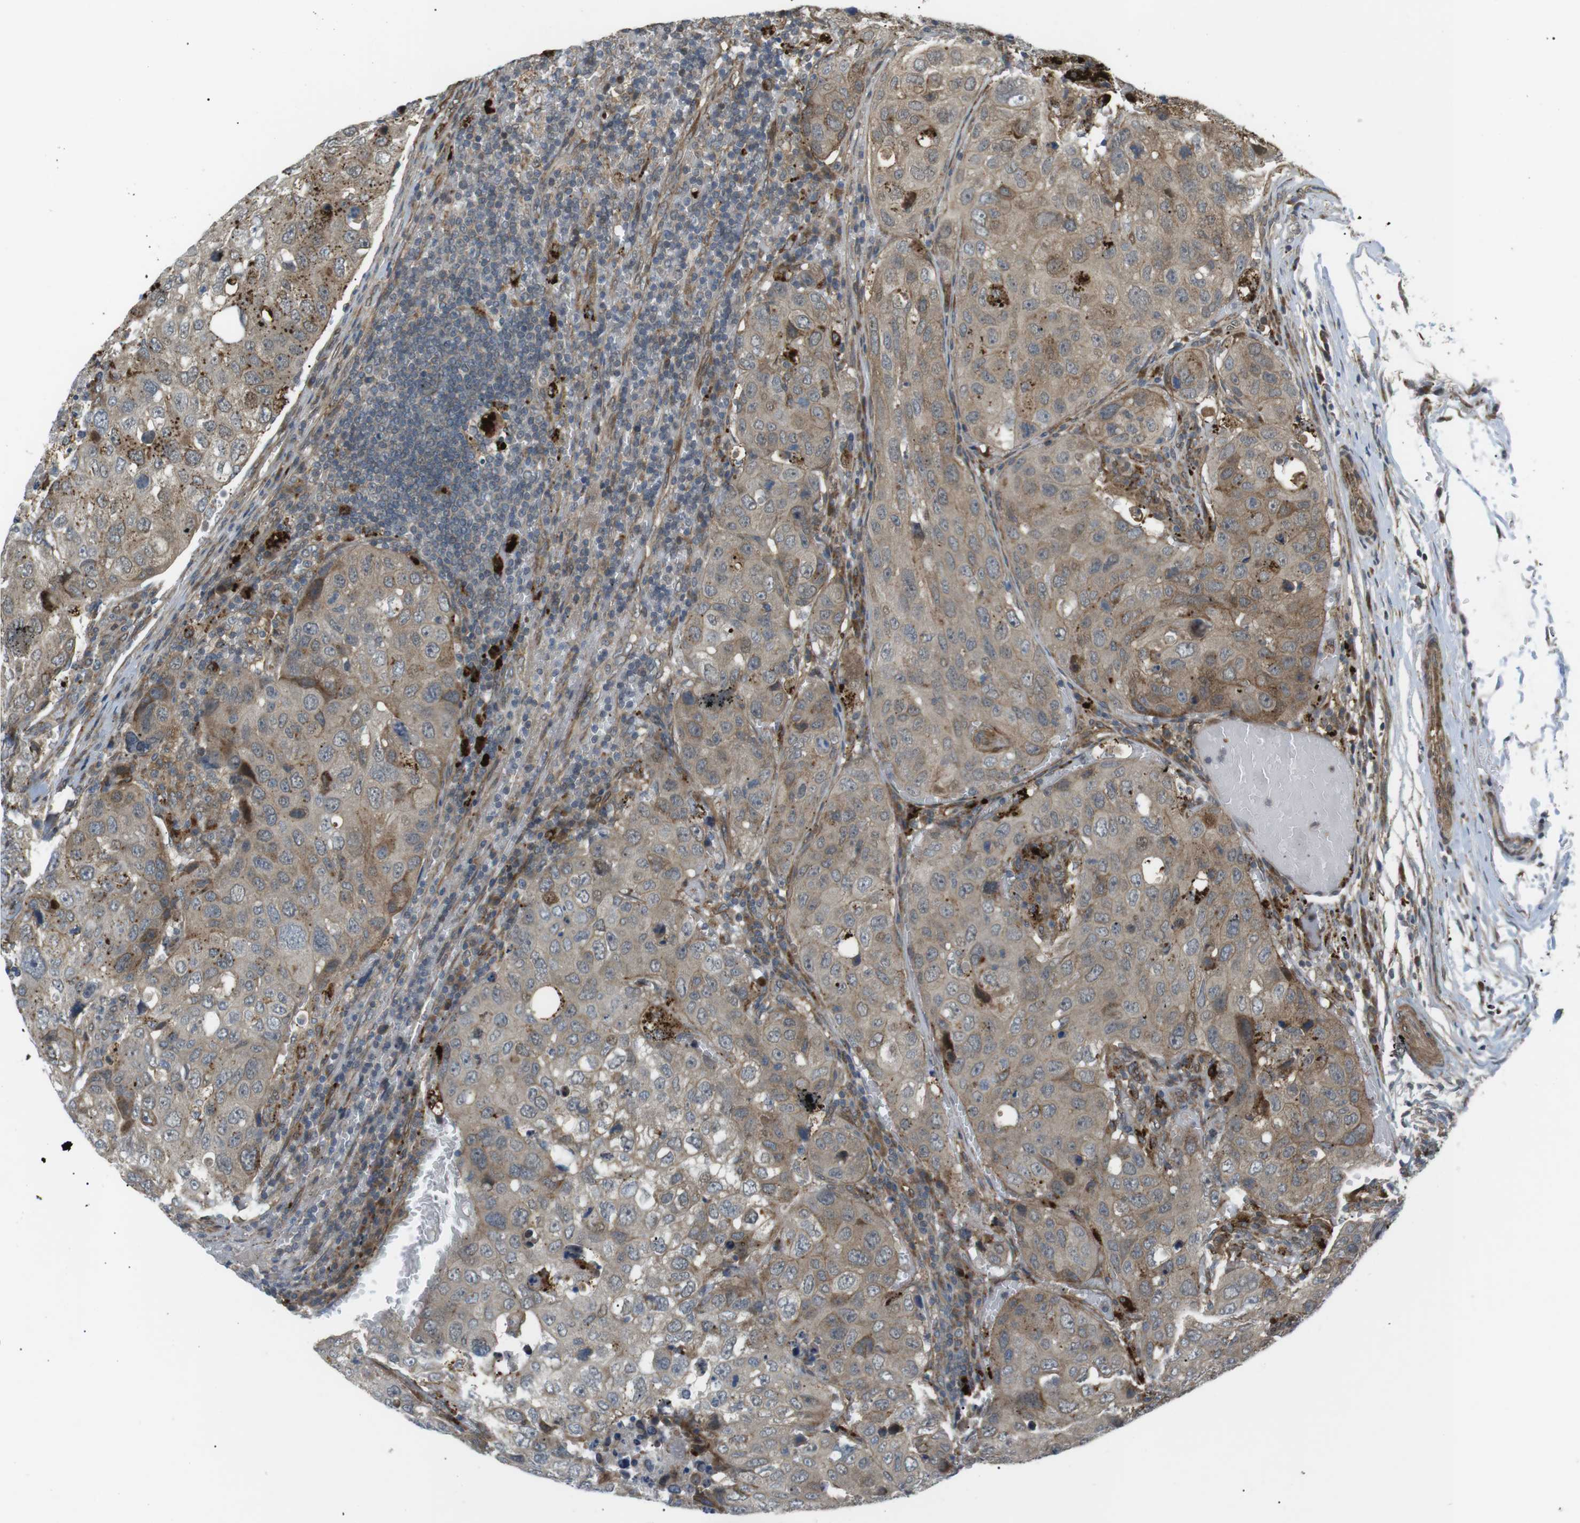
{"staining": {"intensity": "weak", "quantity": ">75%", "location": "cytoplasmic/membranous"}, "tissue": "urothelial cancer", "cell_type": "Tumor cells", "image_type": "cancer", "snomed": [{"axis": "morphology", "description": "Urothelial carcinoma, High grade"}, {"axis": "topography", "description": "Lymph node"}, {"axis": "topography", "description": "Urinary bladder"}], "caption": "Urothelial cancer stained with DAB IHC displays low levels of weak cytoplasmic/membranous expression in approximately >75% of tumor cells.", "gene": "KANK2", "patient": {"sex": "male", "age": 51}}